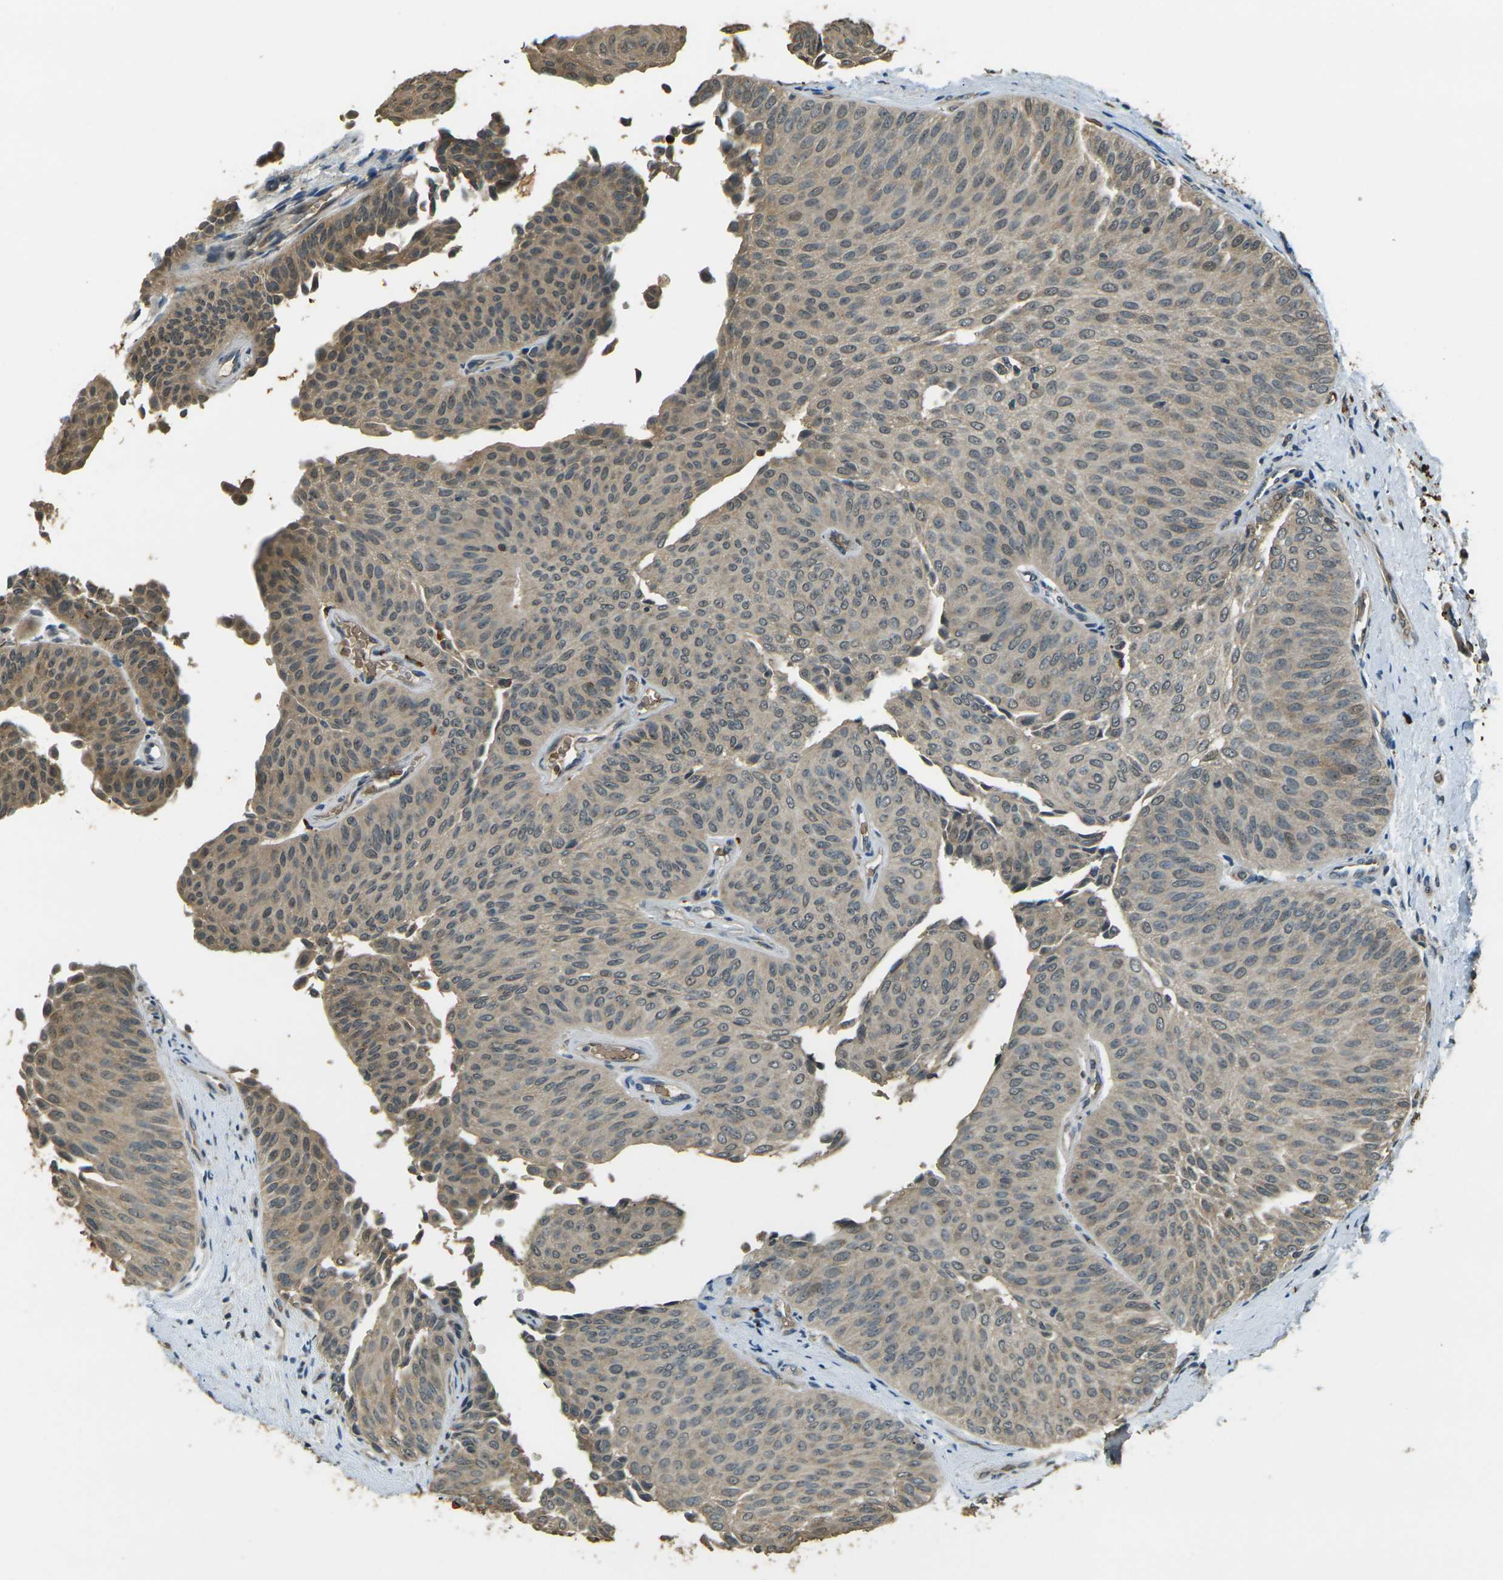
{"staining": {"intensity": "moderate", "quantity": "25%-75%", "location": "cytoplasmic/membranous"}, "tissue": "urothelial cancer", "cell_type": "Tumor cells", "image_type": "cancer", "snomed": [{"axis": "morphology", "description": "Urothelial carcinoma, Low grade"}, {"axis": "topography", "description": "Urinary bladder"}], "caption": "Immunohistochemistry of human urothelial cancer demonstrates medium levels of moderate cytoplasmic/membranous positivity in about 25%-75% of tumor cells.", "gene": "TOR1A", "patient": {"sex": "female", "age": 60}}